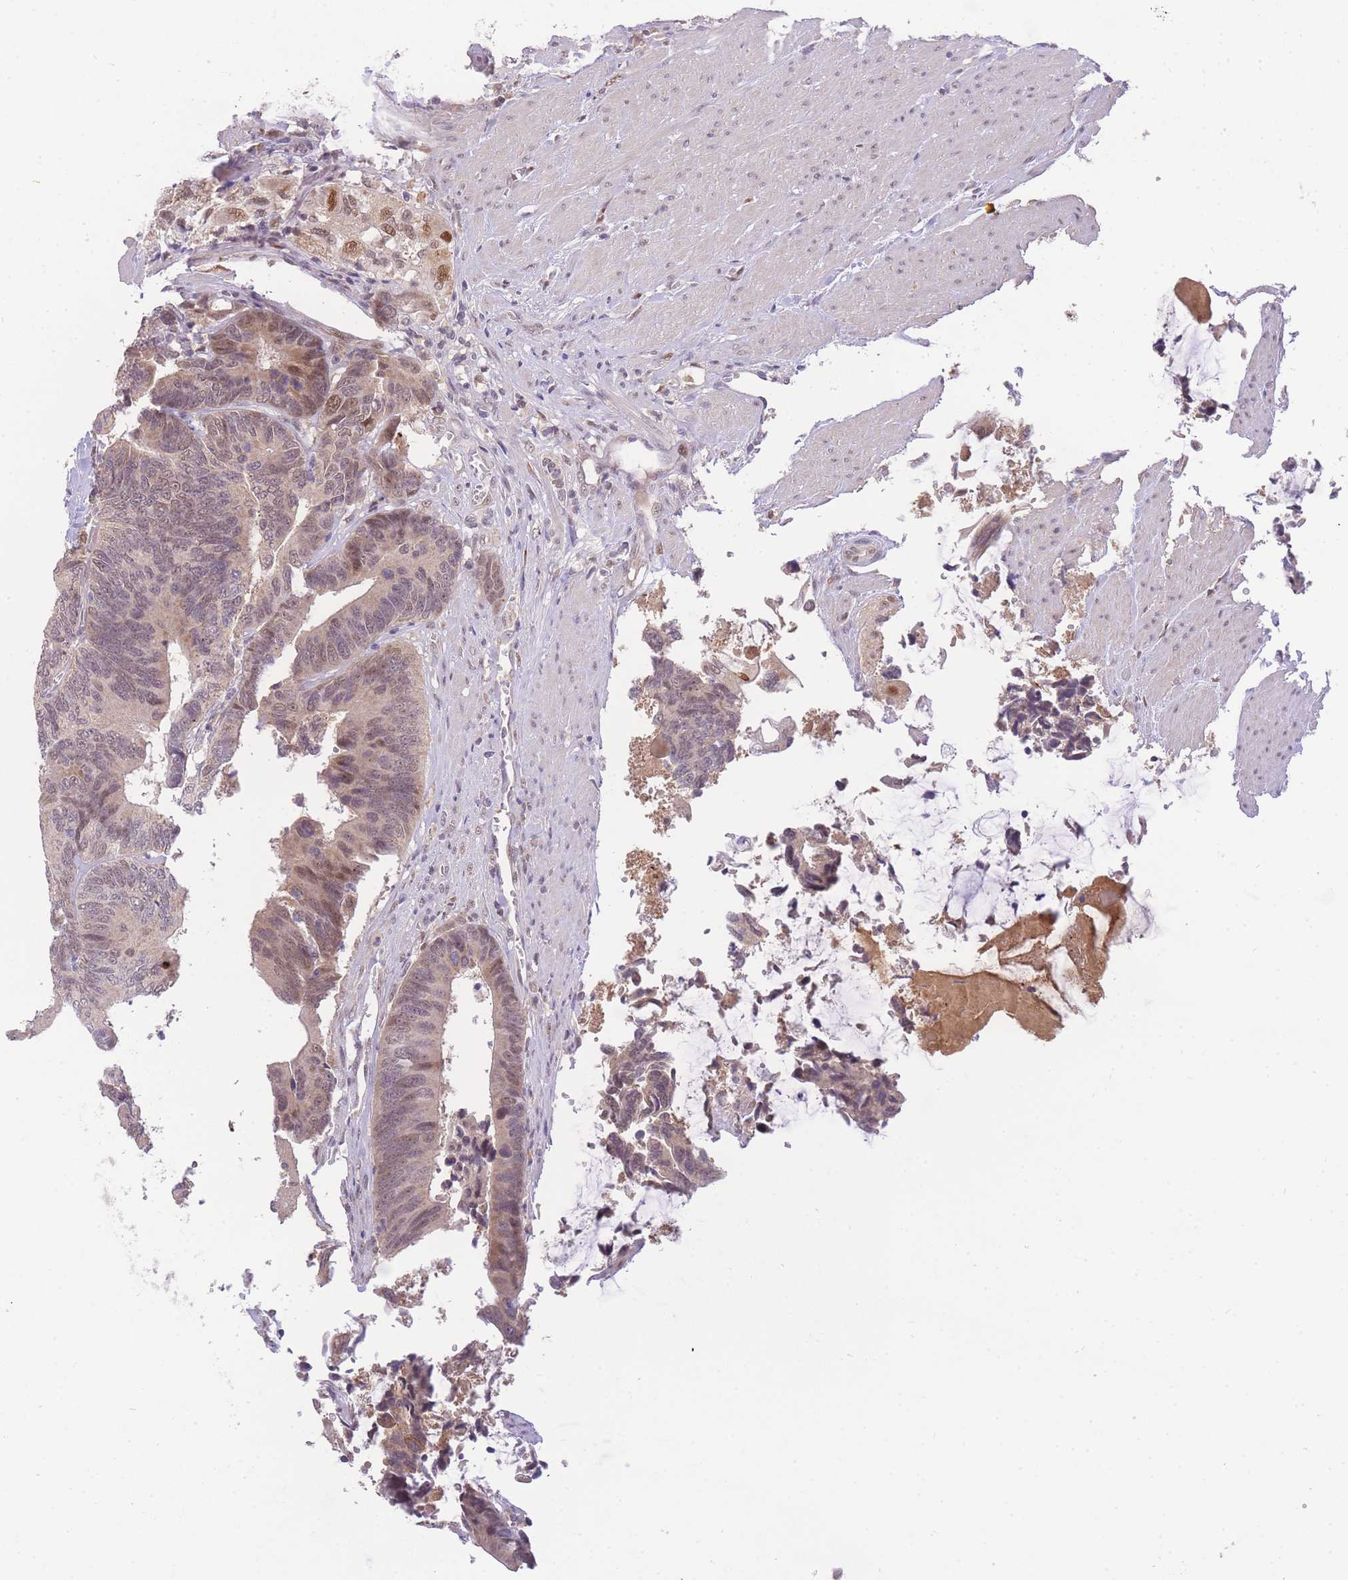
{"staining": {"intensity": "weak", "quantity": ">75%", "location": "cytoplasmic/membranous,nuclear"}, "tissue": "colorectal cancer", "cell_type": "Tumor cells", "image_type": "cancer", "snomed": [{"axis": "morphology", "description": "Adenocarcinoma, NOS"}, {"axis": "topography", "description": "Colon"}], "caption": "DAB immunohistochemical staining of colorectal cancer displays weak cytoplasmic/membranous and nuclear protein expression in about >75% of tumor cells.", "gene": "PUS10", "patient": {"sex": "male", "age": 87}}